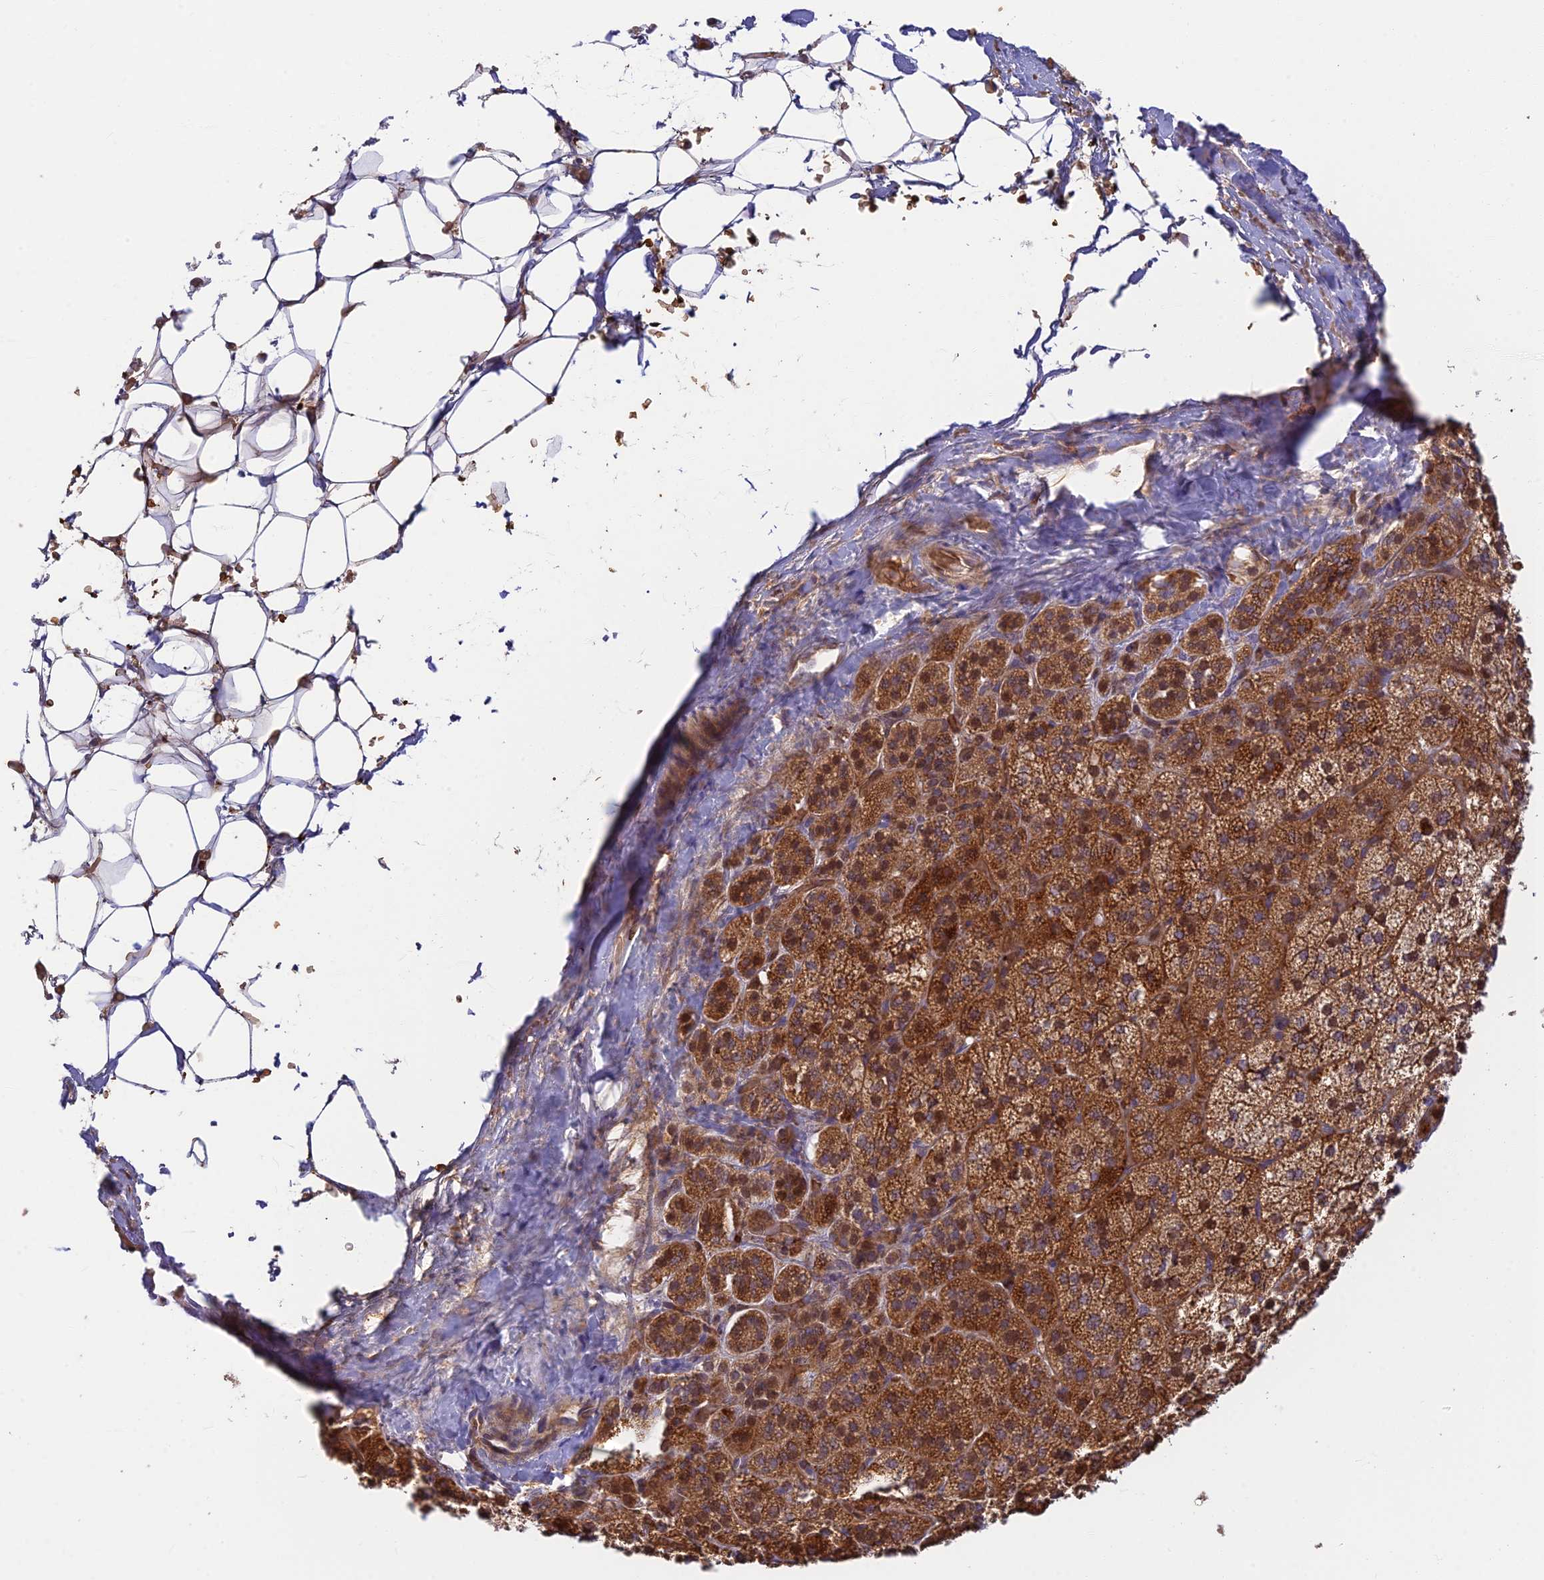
{"staining": {"intensity": "strong", "quantity": ">75%", "location": "cytoplasmic/membranous,nuclear"}, "tissue": "adrenal gland", "cell_type": "Glandular cells", "image_type": "normal", "snomed": [{"axis": "morphology", "description": "Normal tissue, NOS"}, {"axis": "topography", "description": "Adrenal gland"}], "caption": "The photomicrograph displays staining of benign adrenal gland, revealing strong cytoplasmic/membranous,nuclear protein positivity (brown color) within glandular cells. Immunohistochemistry (ihc) stains the protein of interest in brown and the nuclei are stained blue.", "gene": "UFSP2", "patient": {"sex": "female", "age": 44}}